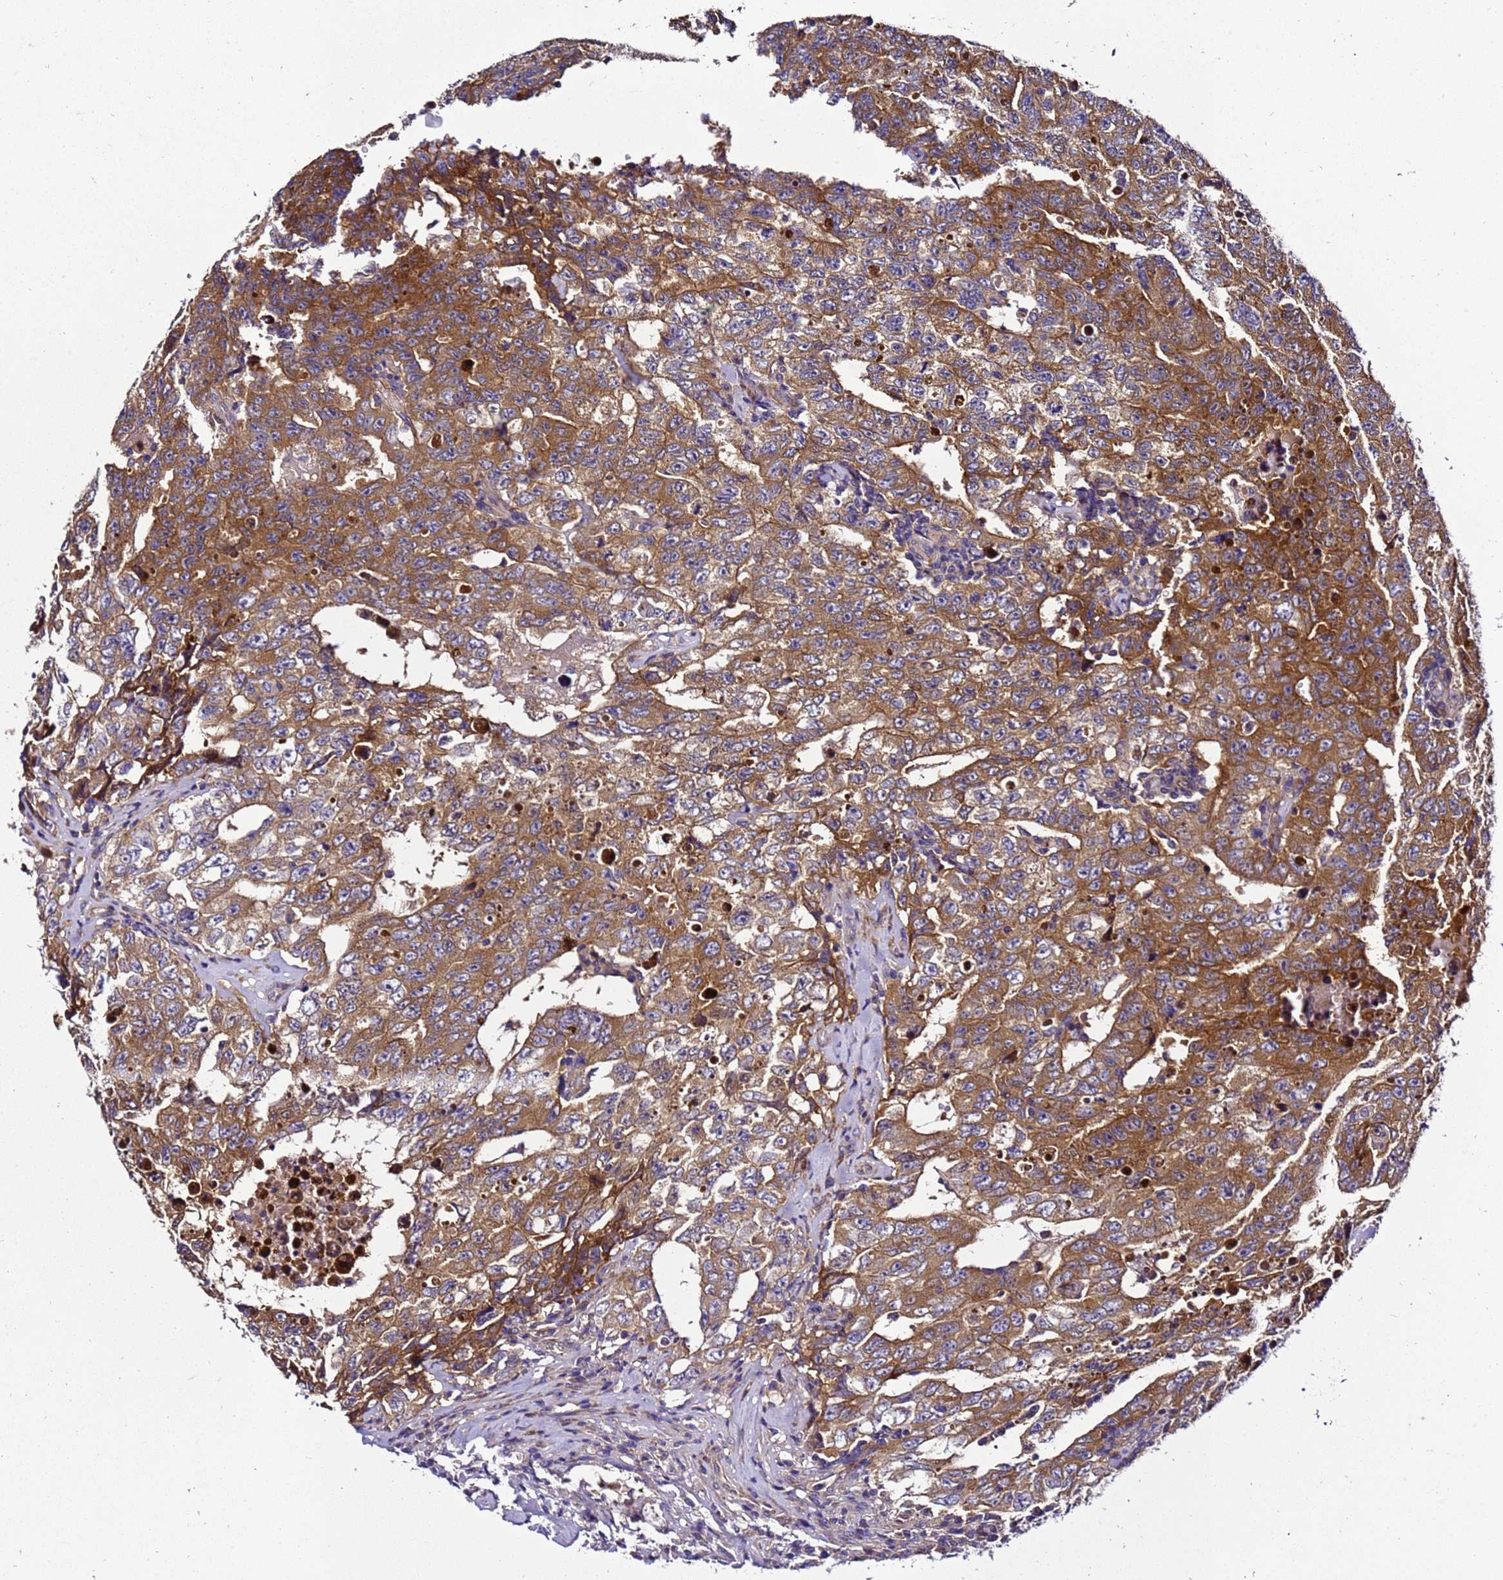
{"staining": {"intensity": "moderate", "quantity": ">75%", "location": "cytoplasmic/membranous"}, "tissue": "testis cancer", "cell_type": "Tumor cells", "image_type": "cancer", "snomed": [{"axis": "morphology", "description": "Carcinoma, Embryonal, NOS"}, {"axis": "topography", "description": "Testis"}], "caption": "Immunohistochemistry histopathology image of human embryonal carcinoma (testis) stained for a protein (brown), which shows medium levels of moderate cytoplasmic/membranous expression in about >75% of tumor cells.", "gene": "ZNF417", "patient": {"sex": "male", "age": 26}}